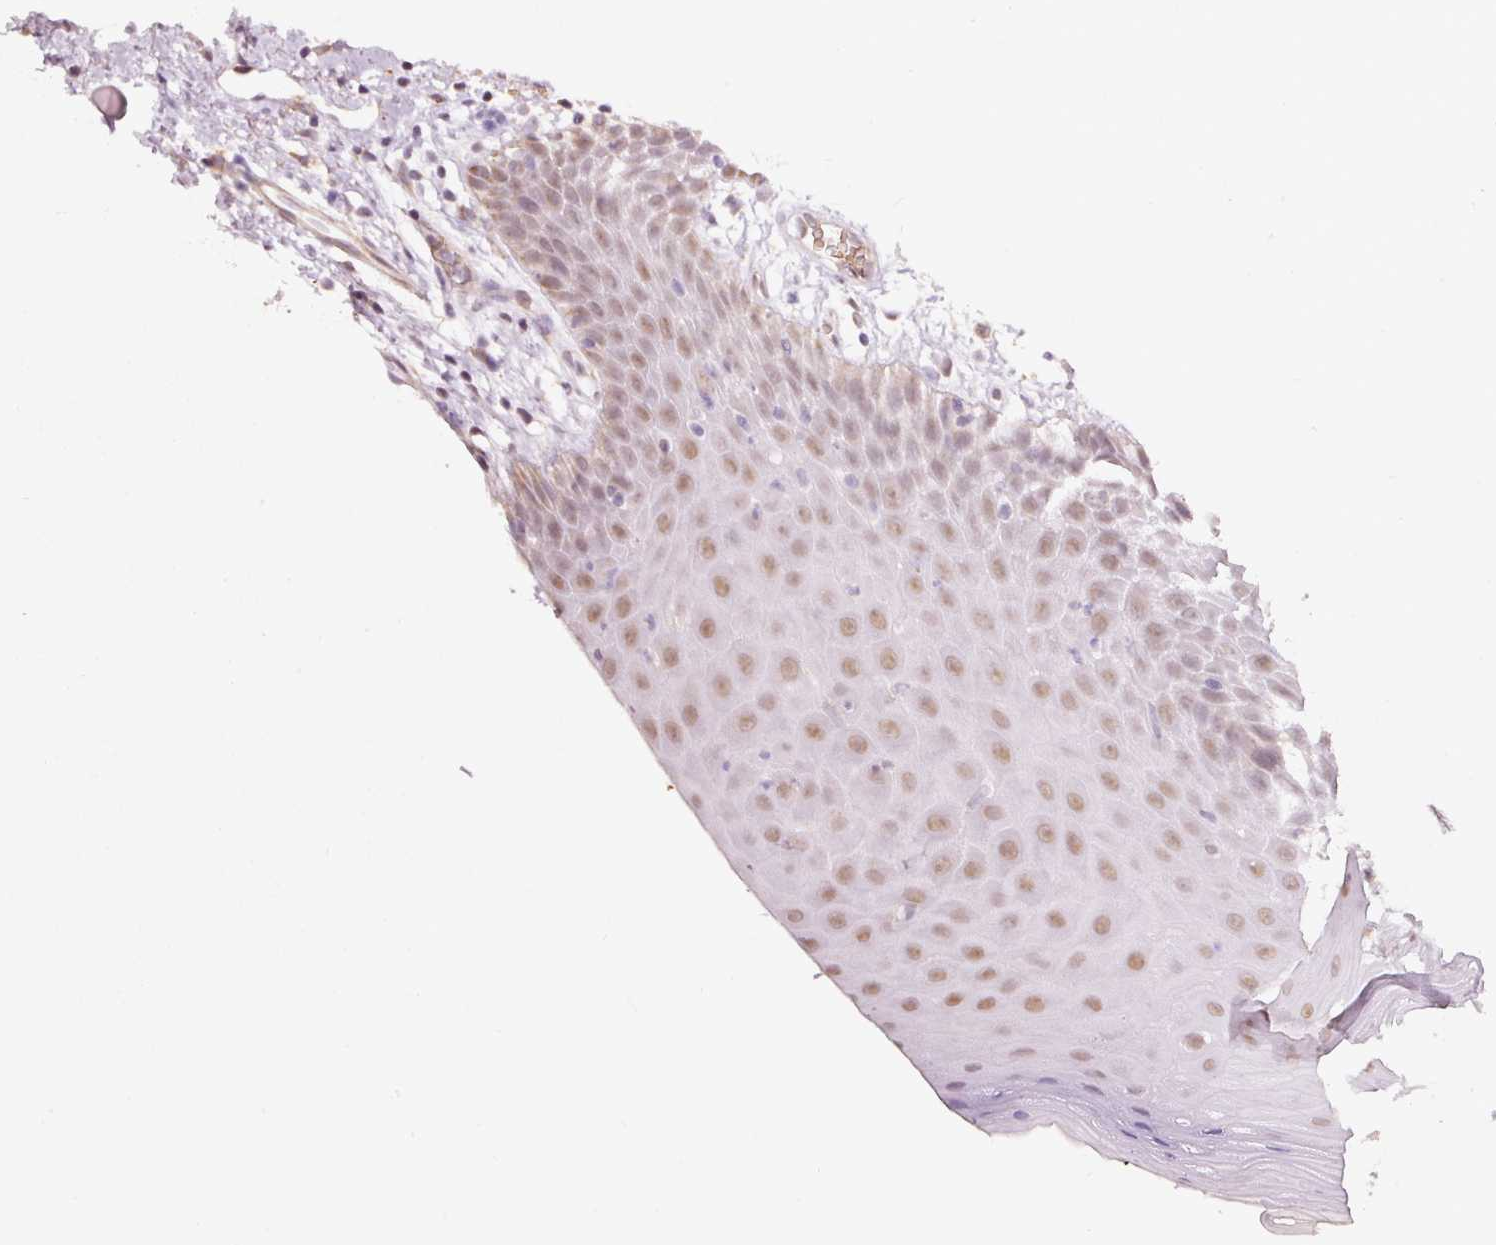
{"staining": {"intensity": "moderate", "quantity": ">75%", "location": "nuclear"}, "tissue": "oral mucosa", "cell_type": "Squamous epithelial cells", "image_type": "normal", "snomed": [{"axis": "morphology", "description": "Normal tissue, NOS"}, {"axis": "topography", "description": "Oral tissue"}, {"axis": "topography", "description": "Tounge, NOS"}], "caption": "Immunohistochemical staining of benign oral mucosa exhibits moderate nuclear protein positivity in about >75% of squamous epithelial cells.", "gene": "ZNF460", "patient": {"sex": "female", "age": 59}}